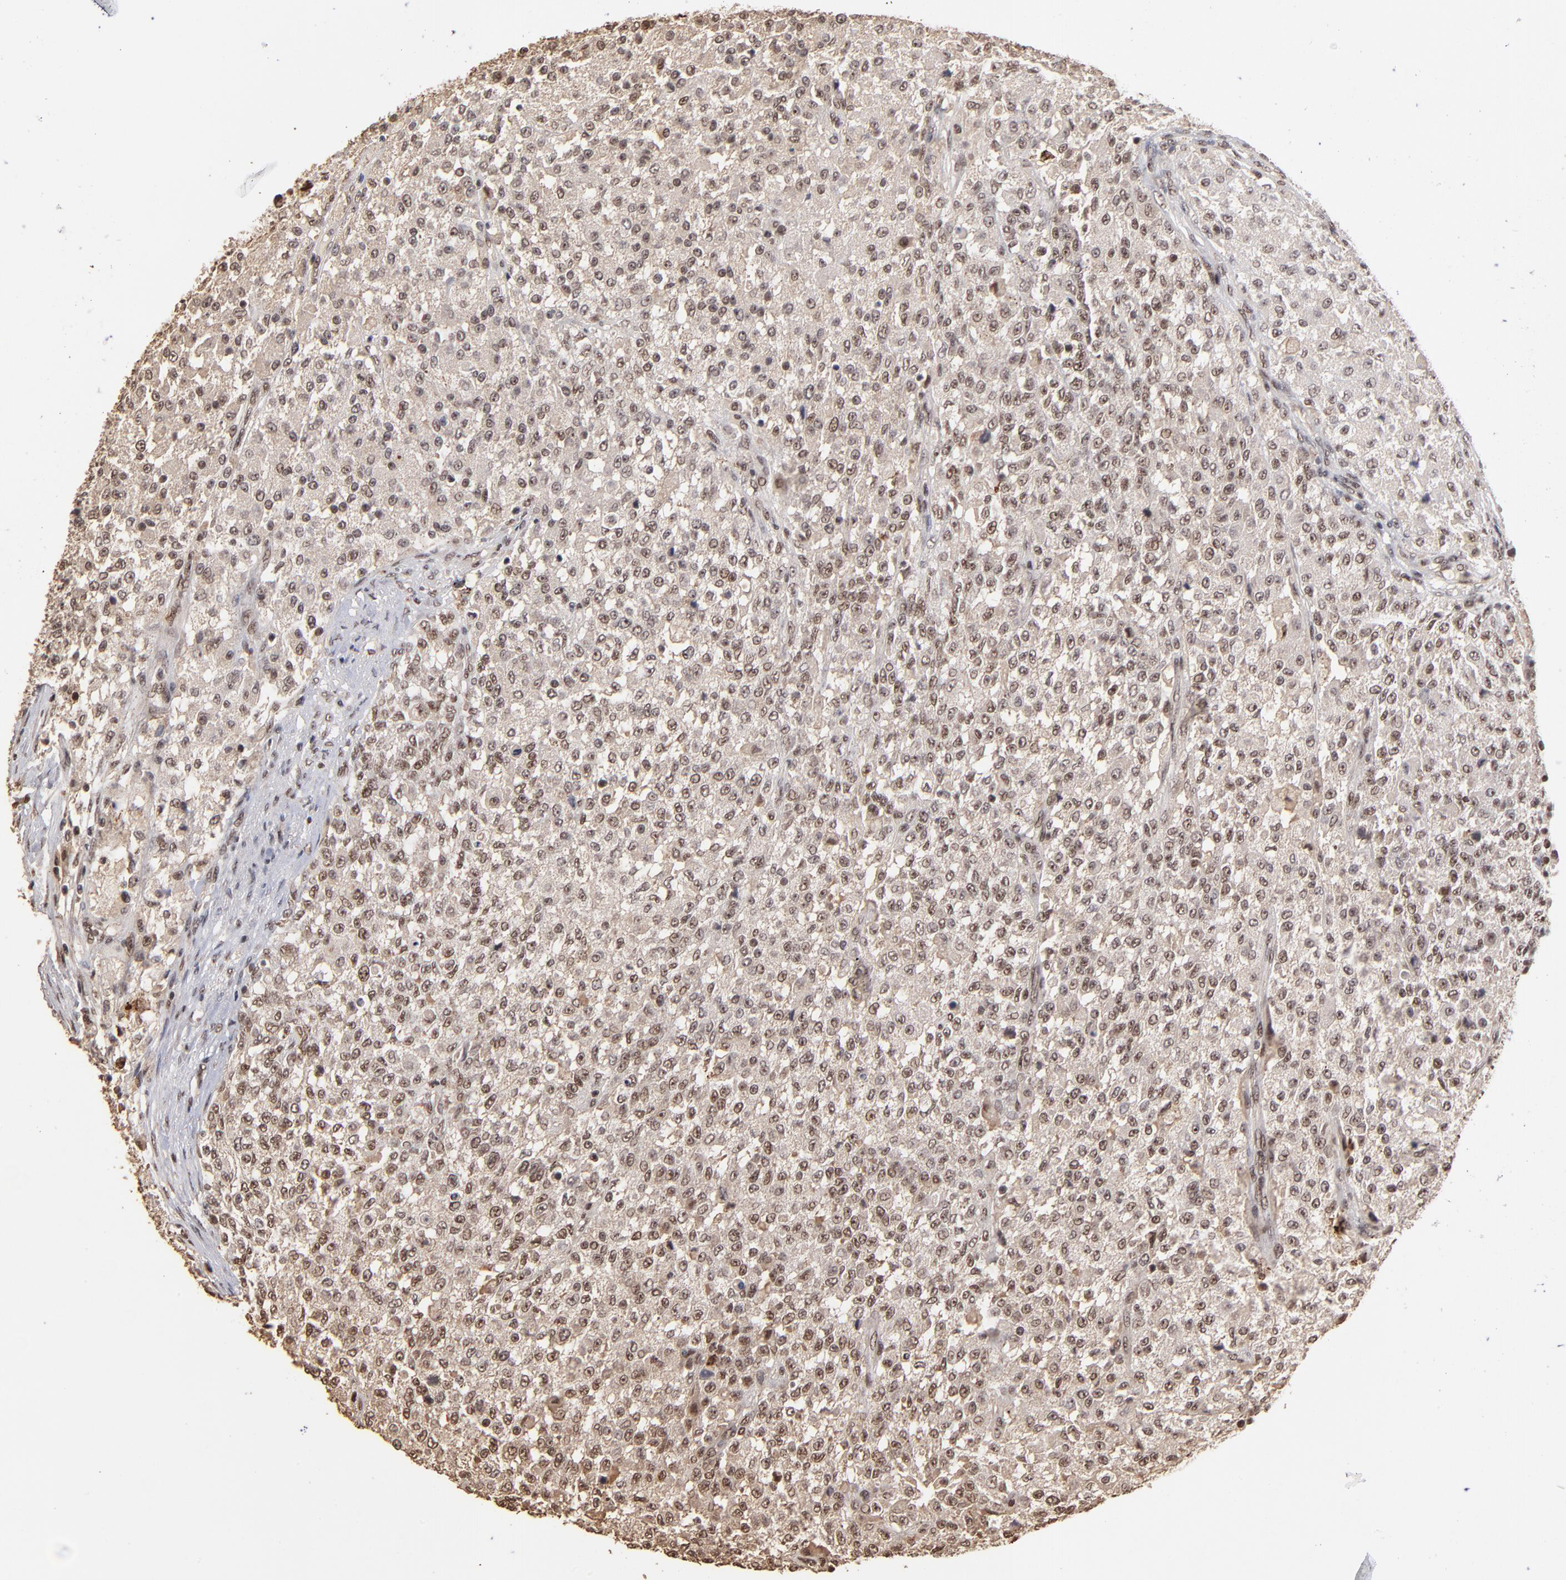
{"staining": {"intensity": "moderate", "quantity": ">75%", "location": "cytoplasmic/membranous,nuclear"}, "tissue": "testis cancer", "cell_type": "Tumor cells", "image_type": "cancer", "snomed": [{"axis": "morphology", "description": "Seminoma, NOS"}, {"axis": "topography", "description": "Testis"}], "caption": "IHC (DAB) staining of testis seminoma shows moderate cytoplasmic/membranous and nuclear protein positivity in approximately >75% of tumor cells.", "gene": "ZNF146", "patient": {"sex": "male", "age": 59}}